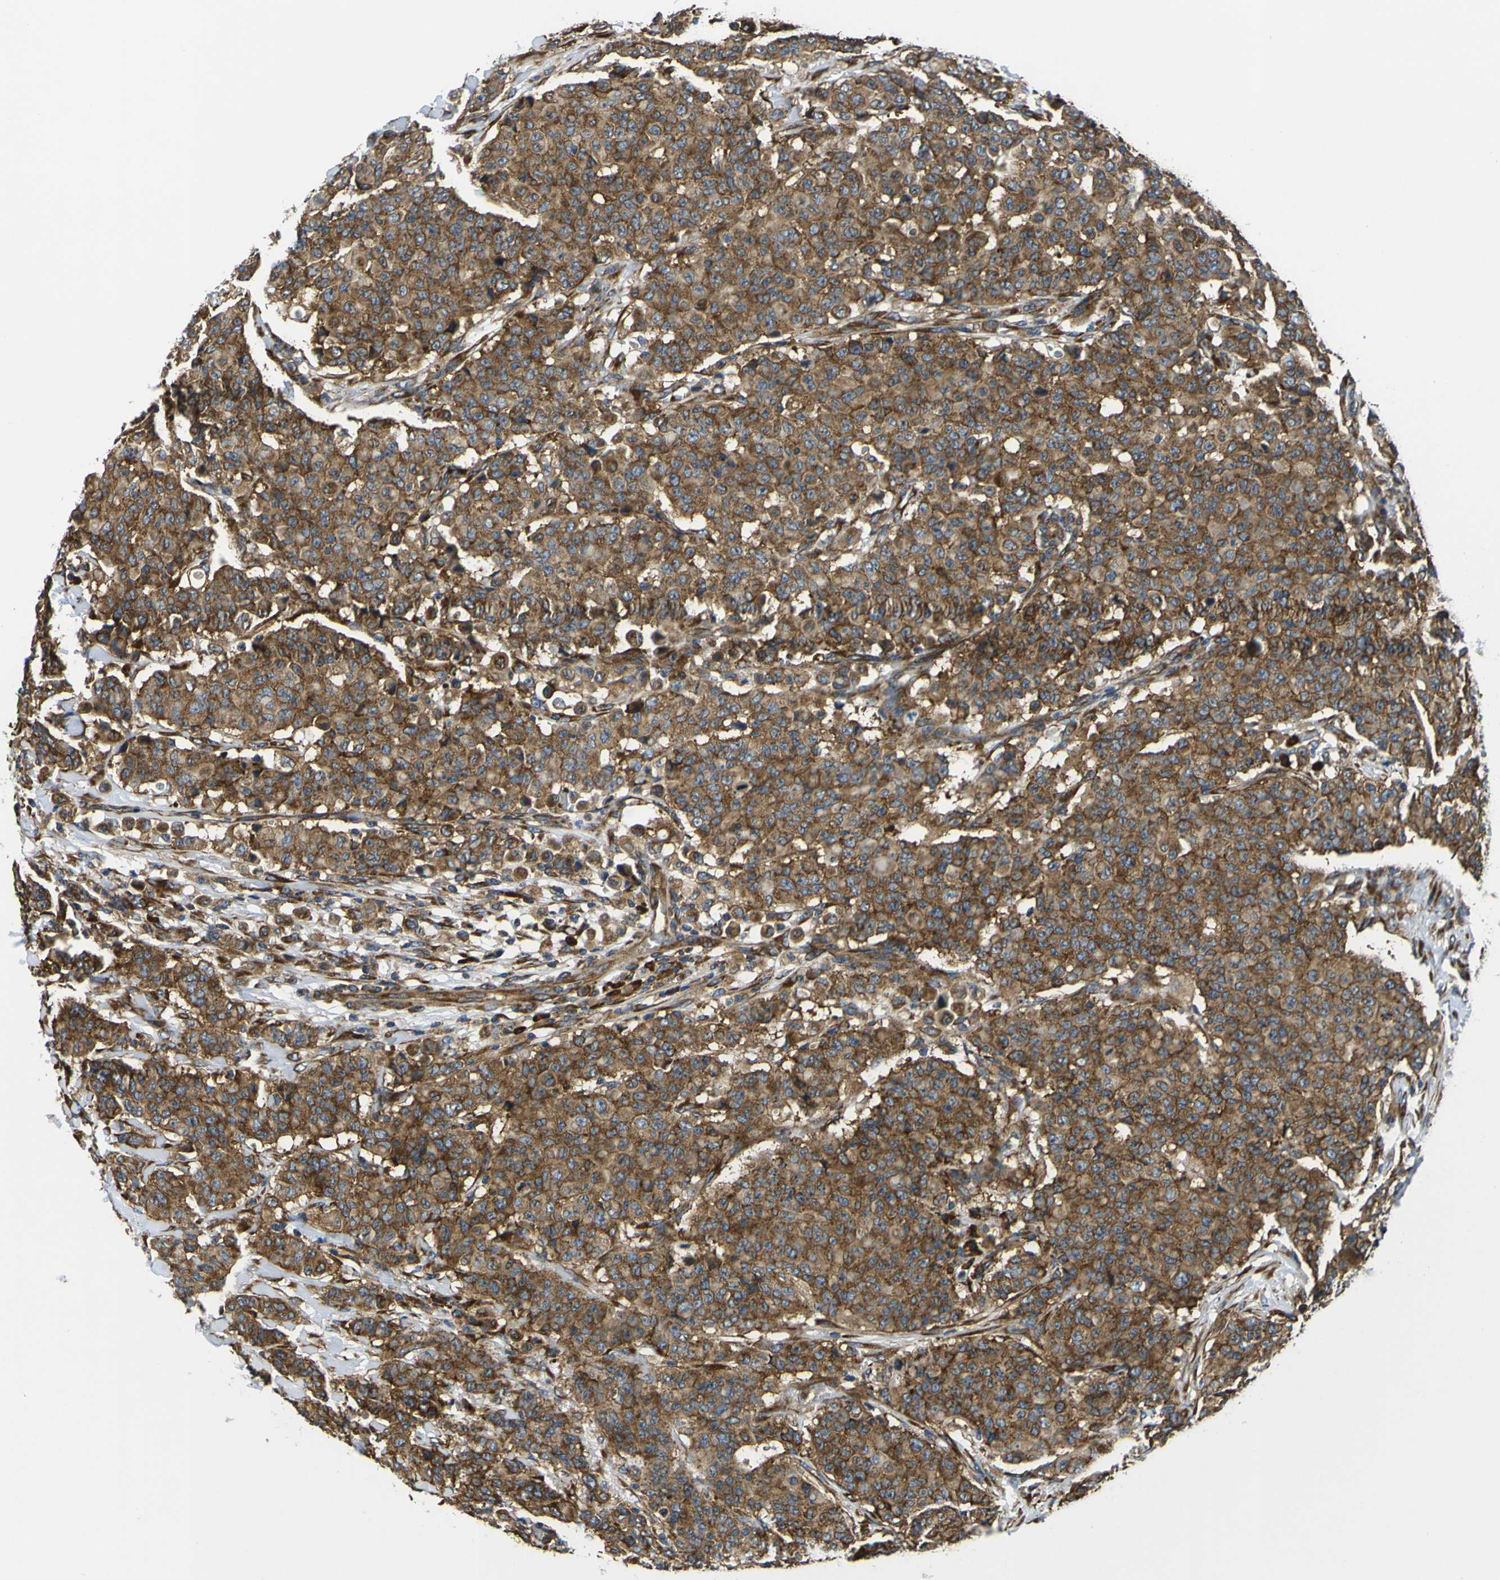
{"staining": {"intensity": "moderate", "quantity": ">75%", "location": "cytoplasmic/membranous"}, "tissue": "breast cancer", "cell_type": "Tumor cells", "image_type": "cancer", "snomed": [{"axis": "morphology", "description": "Duct carcinoma"}, {"axis": "topography", "description": "Breast"}], "caption": "Protein expression analysis of breast cancer (infiltrating ductal carcinoma) demonstrates moderate cytoplasmic/membranous expression in about >75% of tumor cells. (brown staining indicates protein expression, while blue staining denotes nuclei).", "gene": "RPSA", "patient": {"sex": "female", "age": 40}}